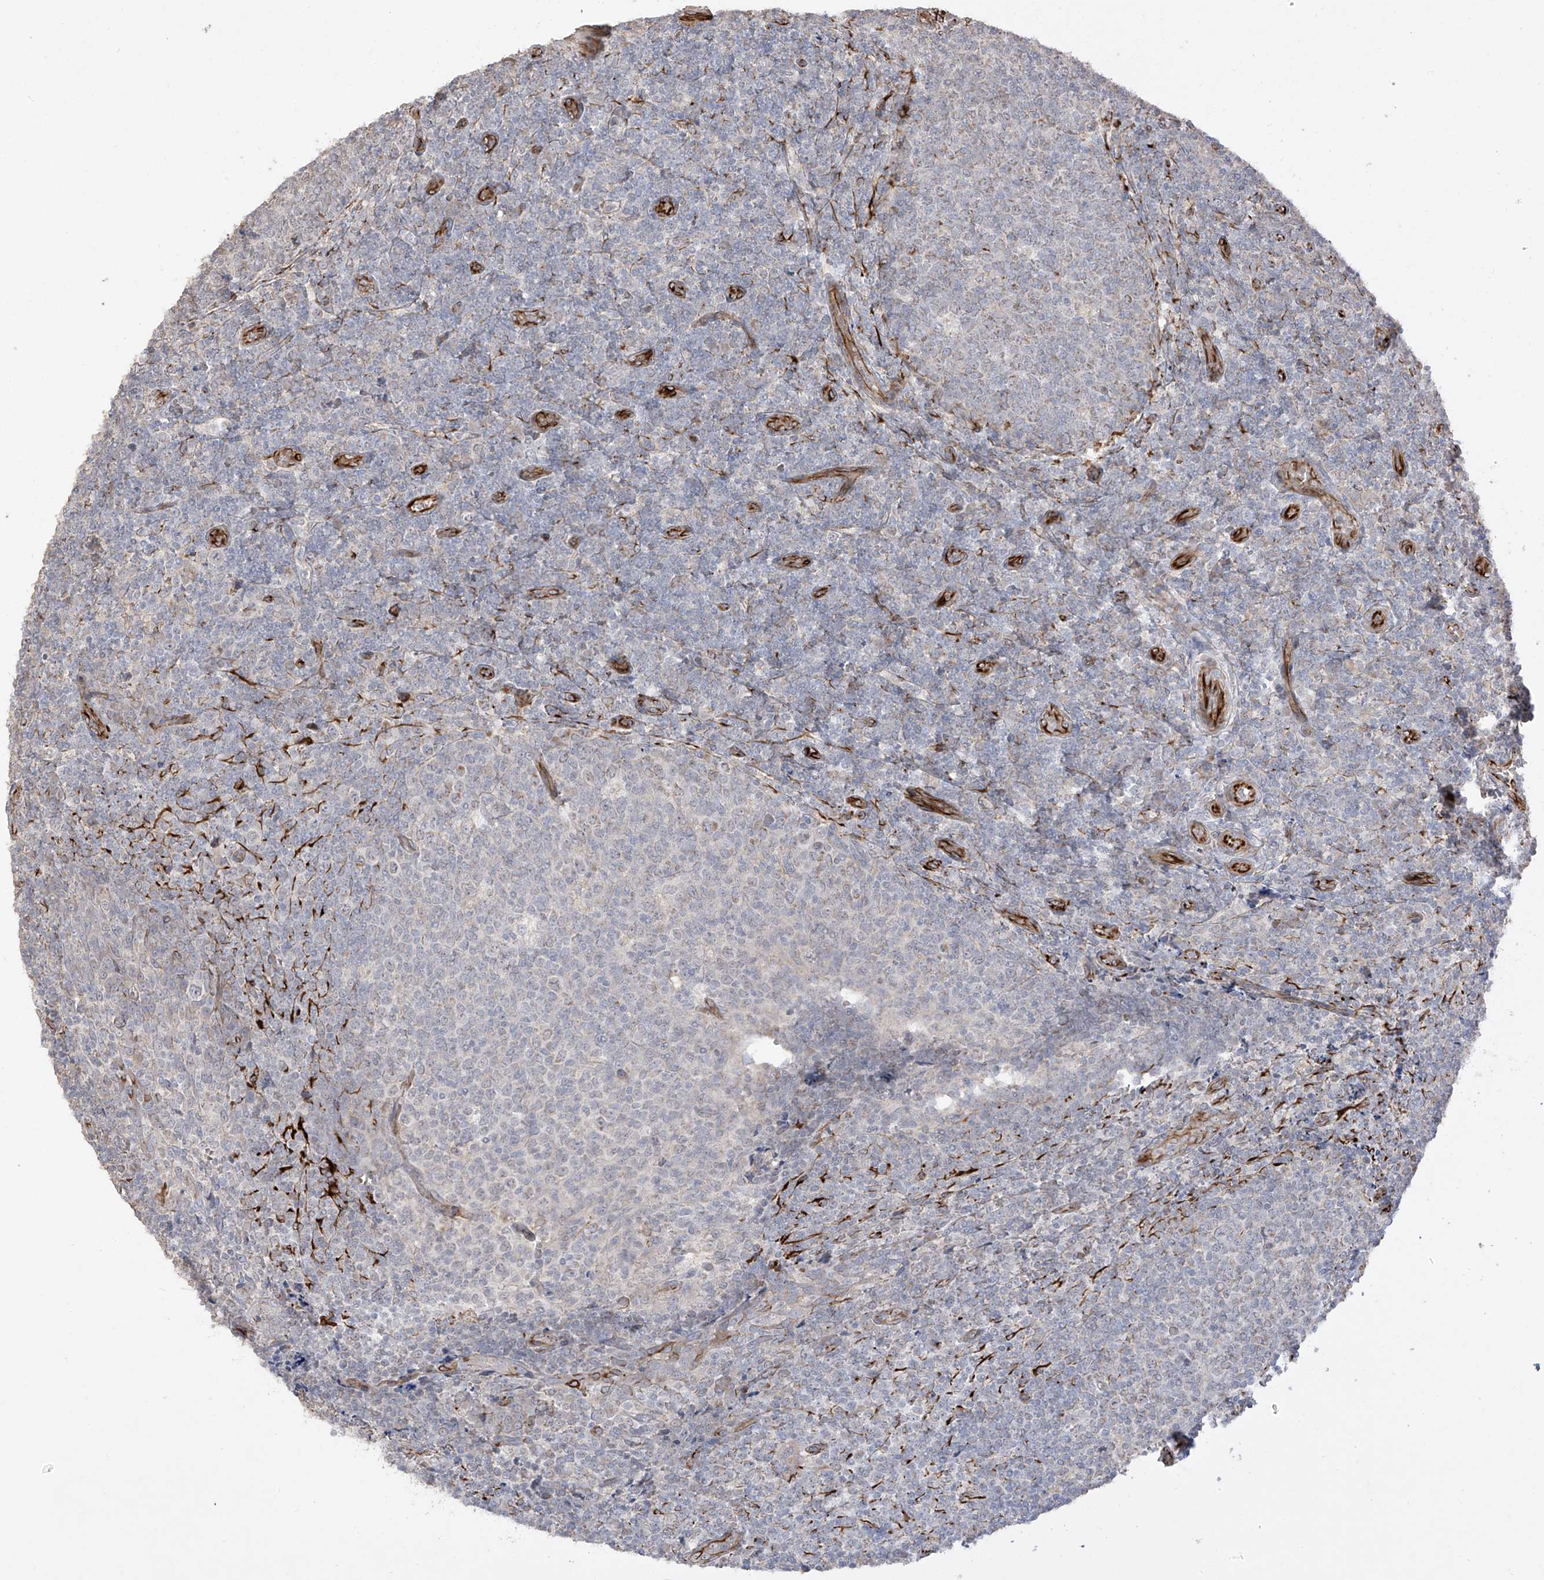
{"staining": {"intensity": "negative", "quantity": "none", "location": "none"}, "tissue": "tonsil", "cell_type": "Germinal center cells", "image_type": "normal", "snomed": [{"axis": "morphology", "description": "Normal tissue, NOS"}, {"axis": "topography", "description": "Tonsil"}], "caption": "A photomicrograph of tonsil stained for a protein demonstrates no brown staining in germinal center cells. (DAB immunohistochemistry visualized using brightfield microscopy, high magnification).", "gene": "DCDC2", "patient": {"sex": "female", "age": 19}}